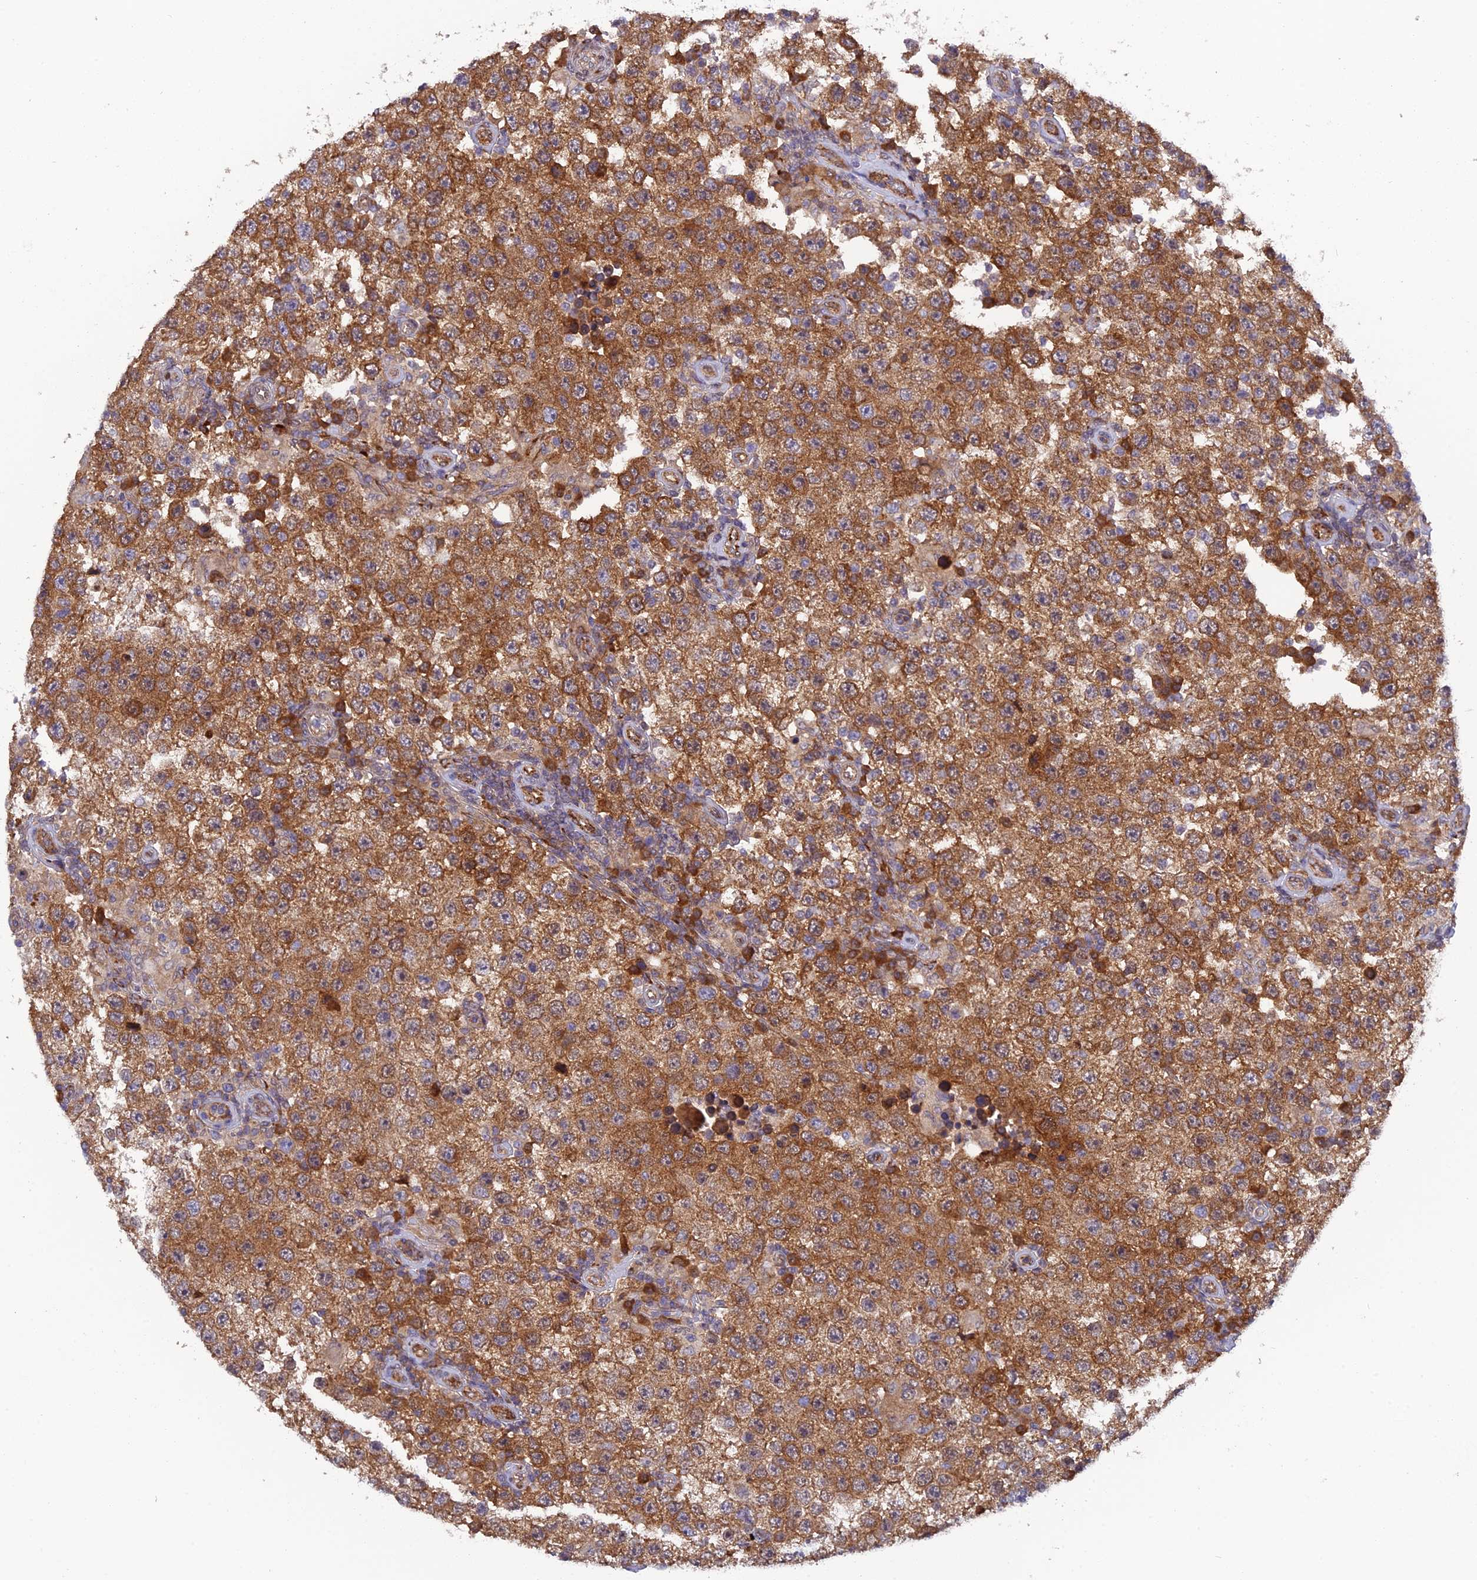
{"staining": {"intensity": "moderate", "quantity": ">75%", "location": "cytoplasmic/membranous"}, "tissue": "testis cancer", "cell_type": "Tumor cells", "image_type": "cancer", "snomed": [{"axis": "morphology", "description": "Normal tissue, NOS"}, {"axis": "morphology", "description": "Urothelial carcinoma, High grade"}, {"axis": "morphology", "description": "Seminoma, NOS"}, {"axis": "morphology", "description": "Carcinoma, Embryonal, NOS"}, {"axis": "topography", "description": "Urinary bladder"}, {"axis": "topography", "description": "Testis"}], "caption": "IHC of embryonal carcinoma (testis) shows medium levels of moderate cytoplasmic/membranous positivity in approximately >75% of tumor cells.", "gene": "P3H3", "patient": {"sex": "male", "age": 41}}